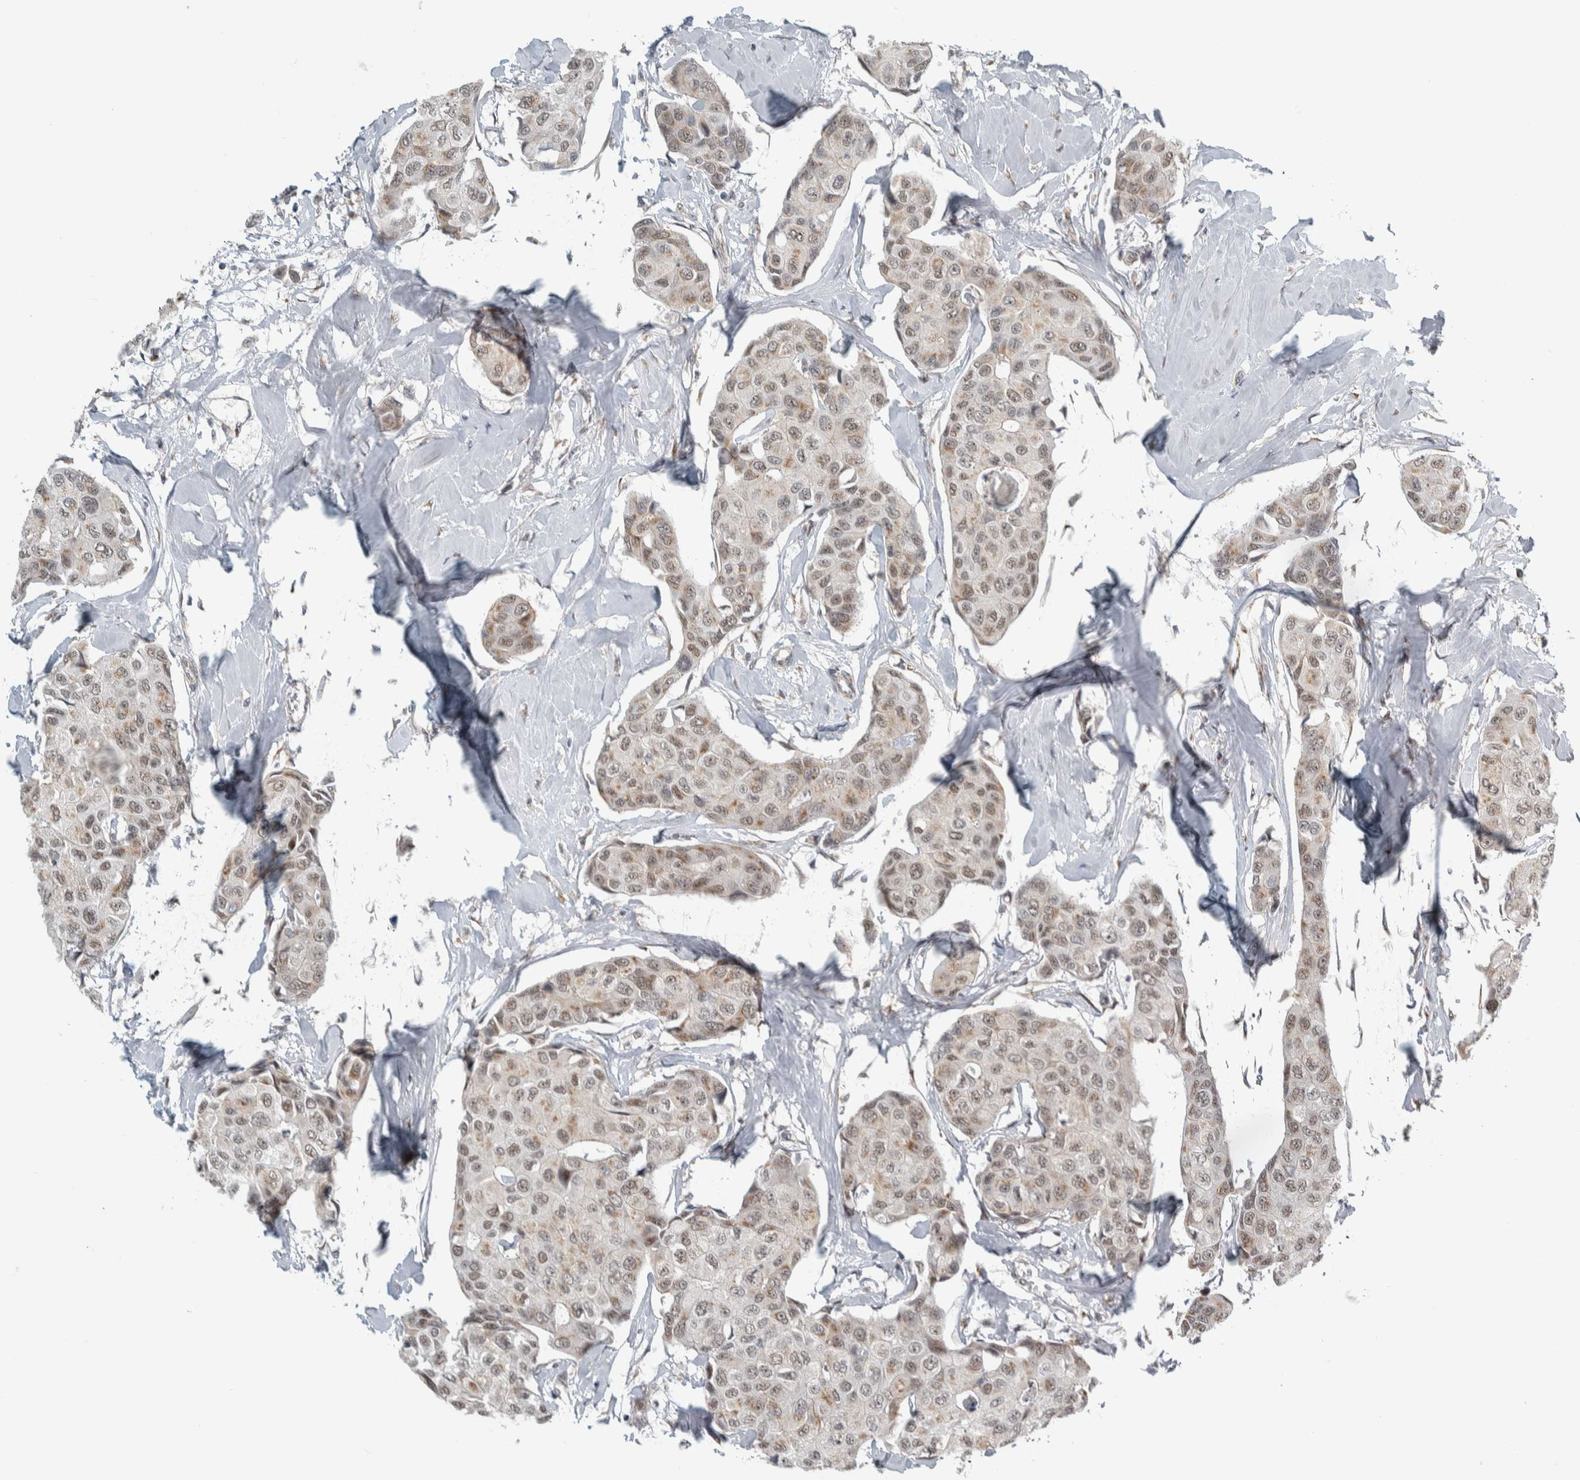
{"staining": {"intensity": "weak", "quantity": ">75%", "location": "nuclear"}, "tissue": "breast cancer", "cell_type": "Tumor cells", "image_type": "cancer", "snomed": [{"axis": "morphology", "description": "Duct carcinoma"}, {"axis": "topography", "description": "Breast"}], "caption": "Immunohistochemistry histopathology image of neoplastic tissue: human breast infiltrating ductal carcinoma stained using immunohistochemistry reveals low levels of weak protein expression localized specifically in the nuclear of tumor cells, appearing as a nuclear brown color.", "gene": "ZMYND8", "patient": {"sex": "female", "age": 80}}